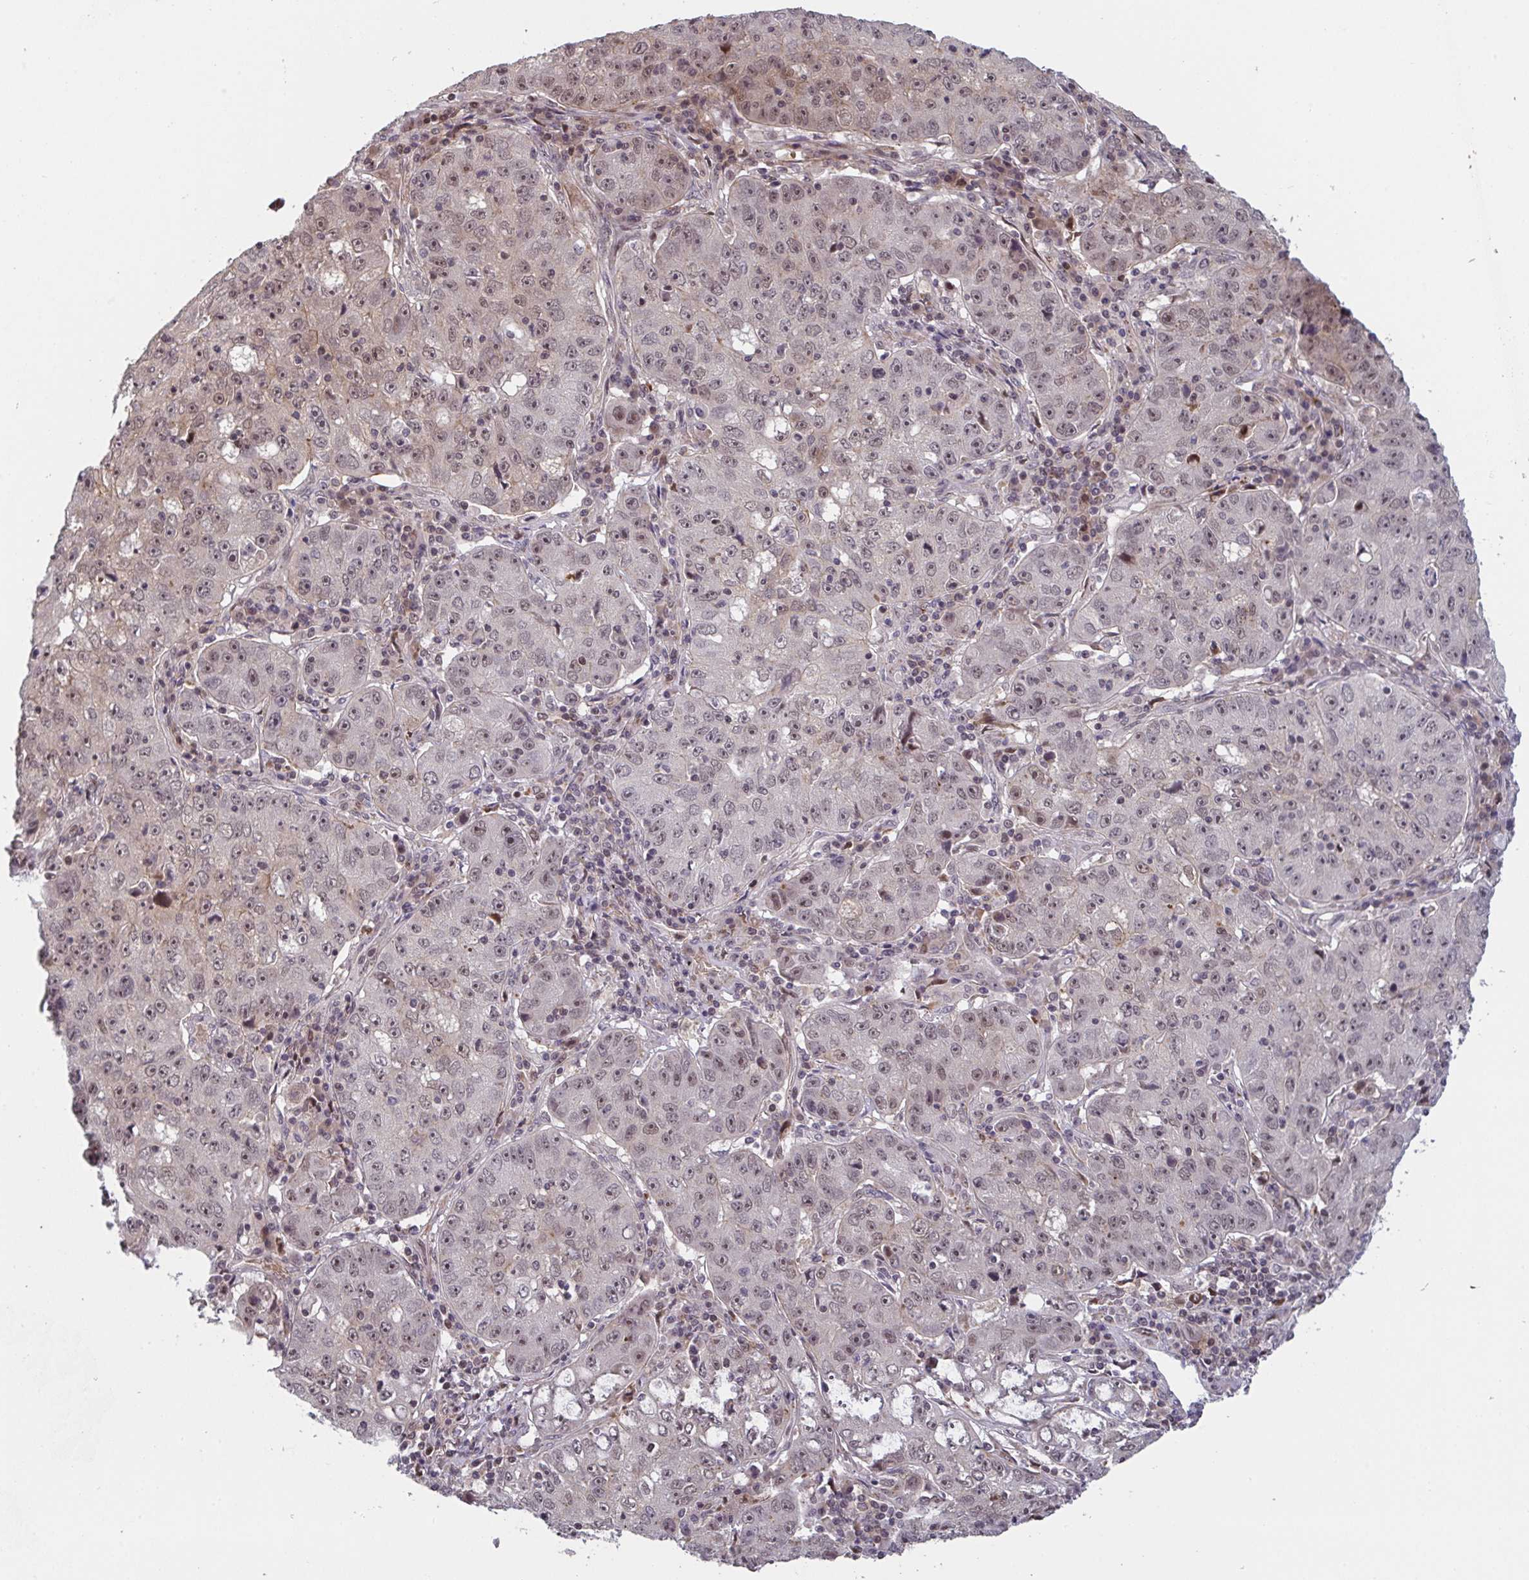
{"staining": {"intensity": "weak", "quantity": "<25%", "location": "nuclear"}, "tissue": "lung cancer", "cell_type": "Tumor cells", "image_type": "cancer", "snomed": [{"axis": "morphology", "description": "Normal morphology"}, {"axis": "morphology", "description": "Adenocarcinoma, NOS"}, {"axis": "topography", "description": "Lymph node"}, {"axis": "topography", "description": "Lung"}], "caption": "Lung adenocarcinoma was stained to show a protein in brown. There is no significant staining in tumor cells.", "gene": "NLRP13", "patient": {"sex": "female", "age": 57}}